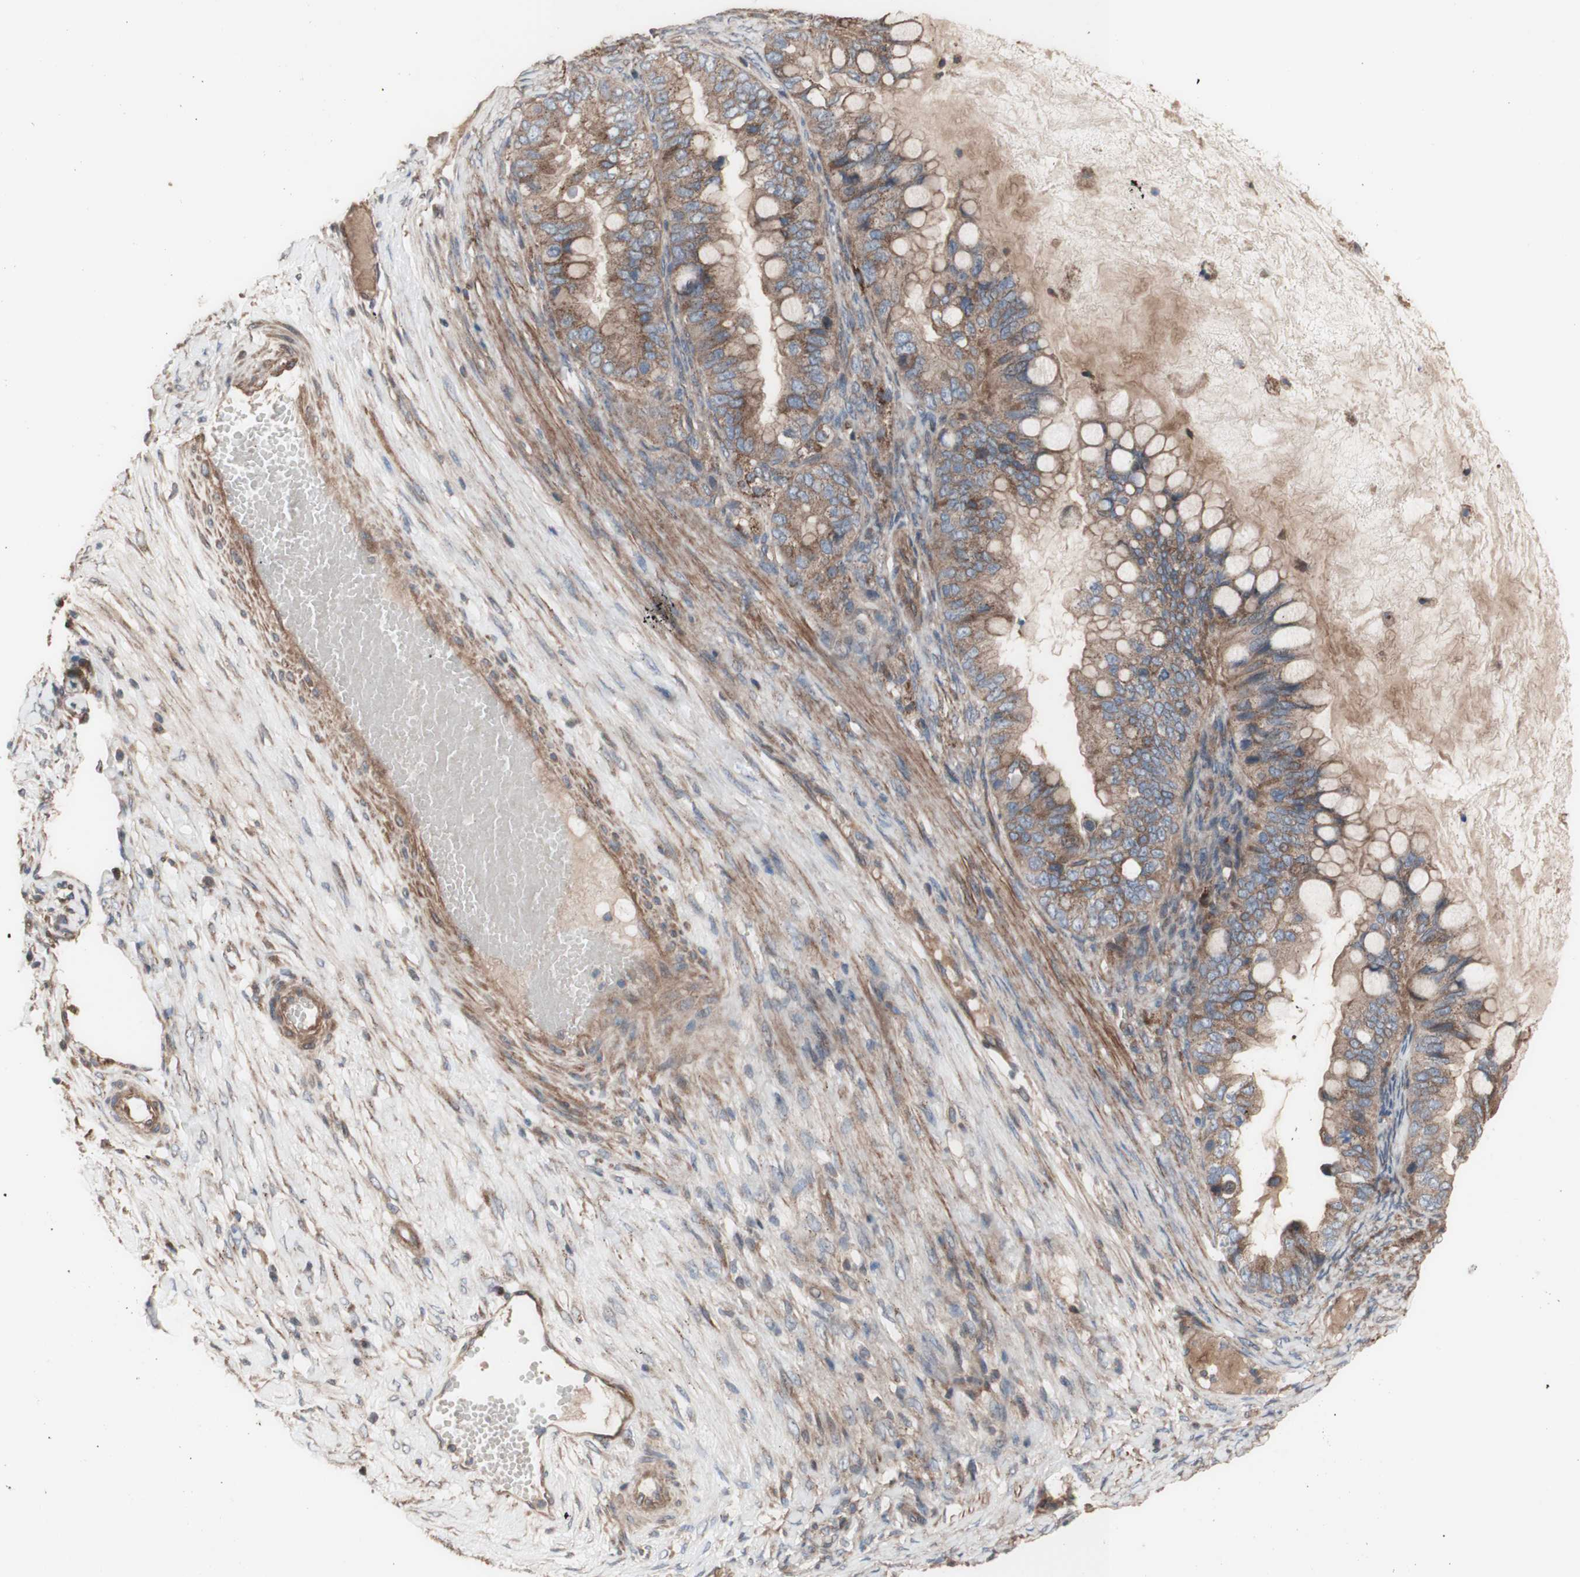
{"staining": {"intensity": "moderate", "quantity": ">75%", "location": "cytoplasmic/membranous"}, "tissue": "ovarian cancer", "cell_type": "Tumor cells", "image_type": "cancer", "snomed": [{"axis": "morphology", "description": "Cystadenocarcinoma, mucinous, NOS"}, {"axis": "topography", "description": "Ovary"}], "caption": "An image showing moderate cytoplasmic/membranous positivity in approximately >75% of tumor cells in ovarian cancer, as visualized by brown immunohistochemical staining.", "gene": "COPB1", "patient": {"sex": "female", "age": 80}}